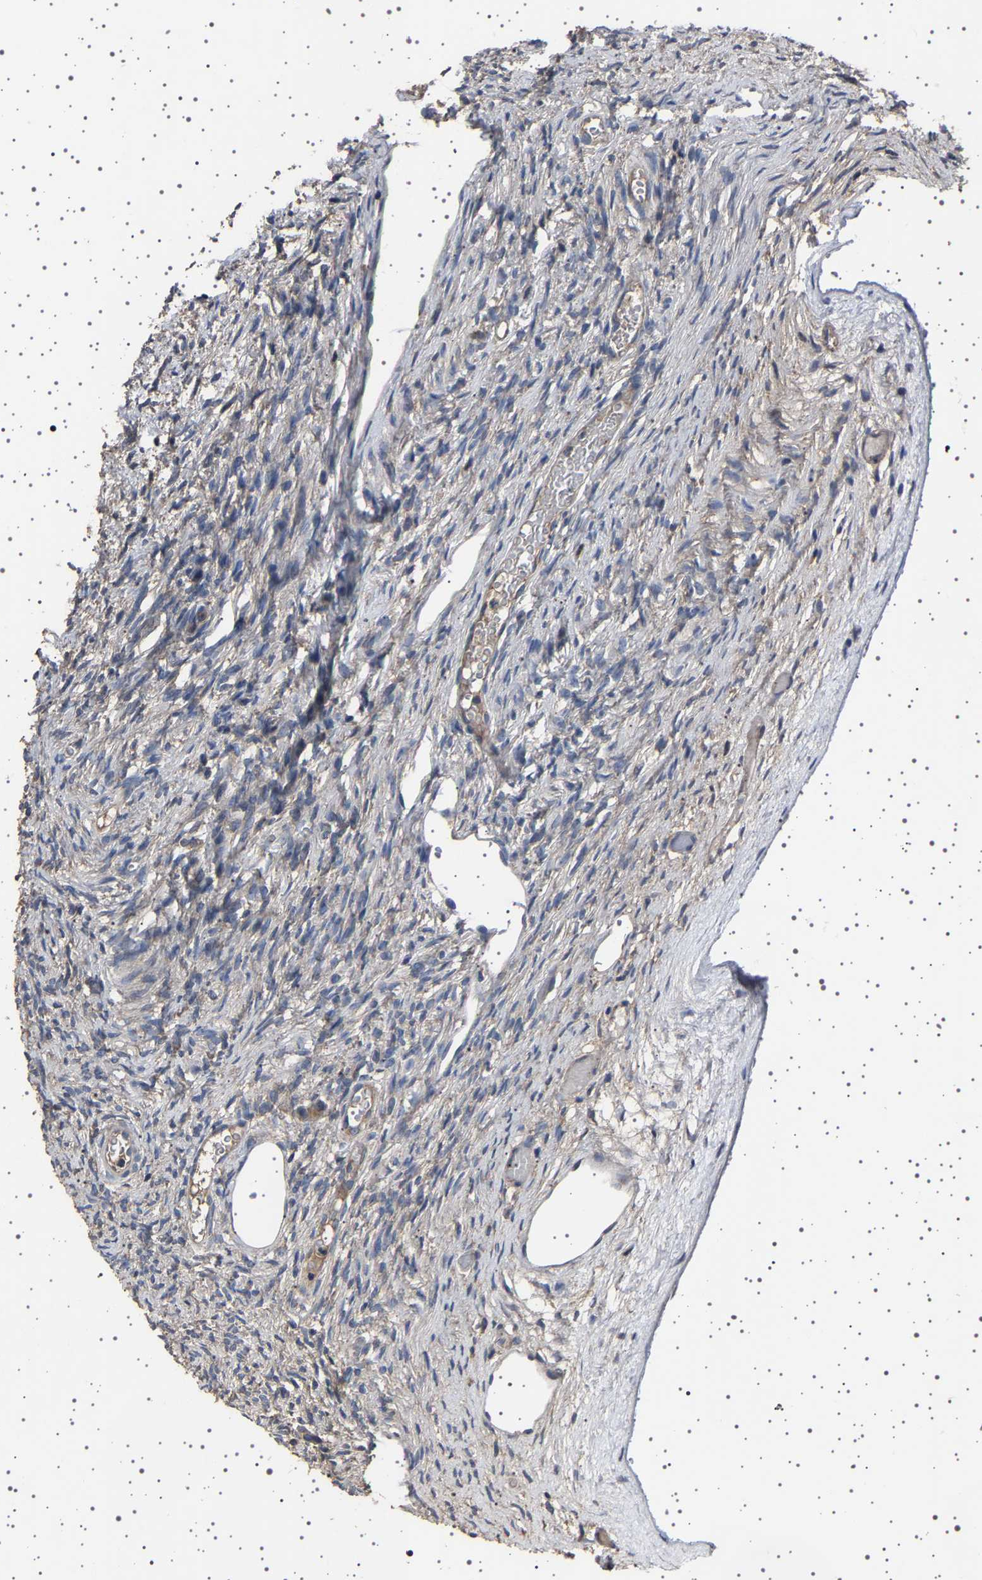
{"staining": {"intensity": "weak", "quantity": ">75%", "location": "cytoplasmic/membranous"}, "tissue": "ovary", "cell_type": "Follicle cells", "image_type": "normal", "snomed": [{"axis": "morphology", "description": "Normal tissue, NOS"}, {"axis": "topography", "description": "Ovary"}], "caption": "A brown stain shows weak cytoplasmic/membranous staining of a protein in follicle cells of benign ovary.", "gene": "NCKAP1", "patient": {"sex": "female", "age": 33}}